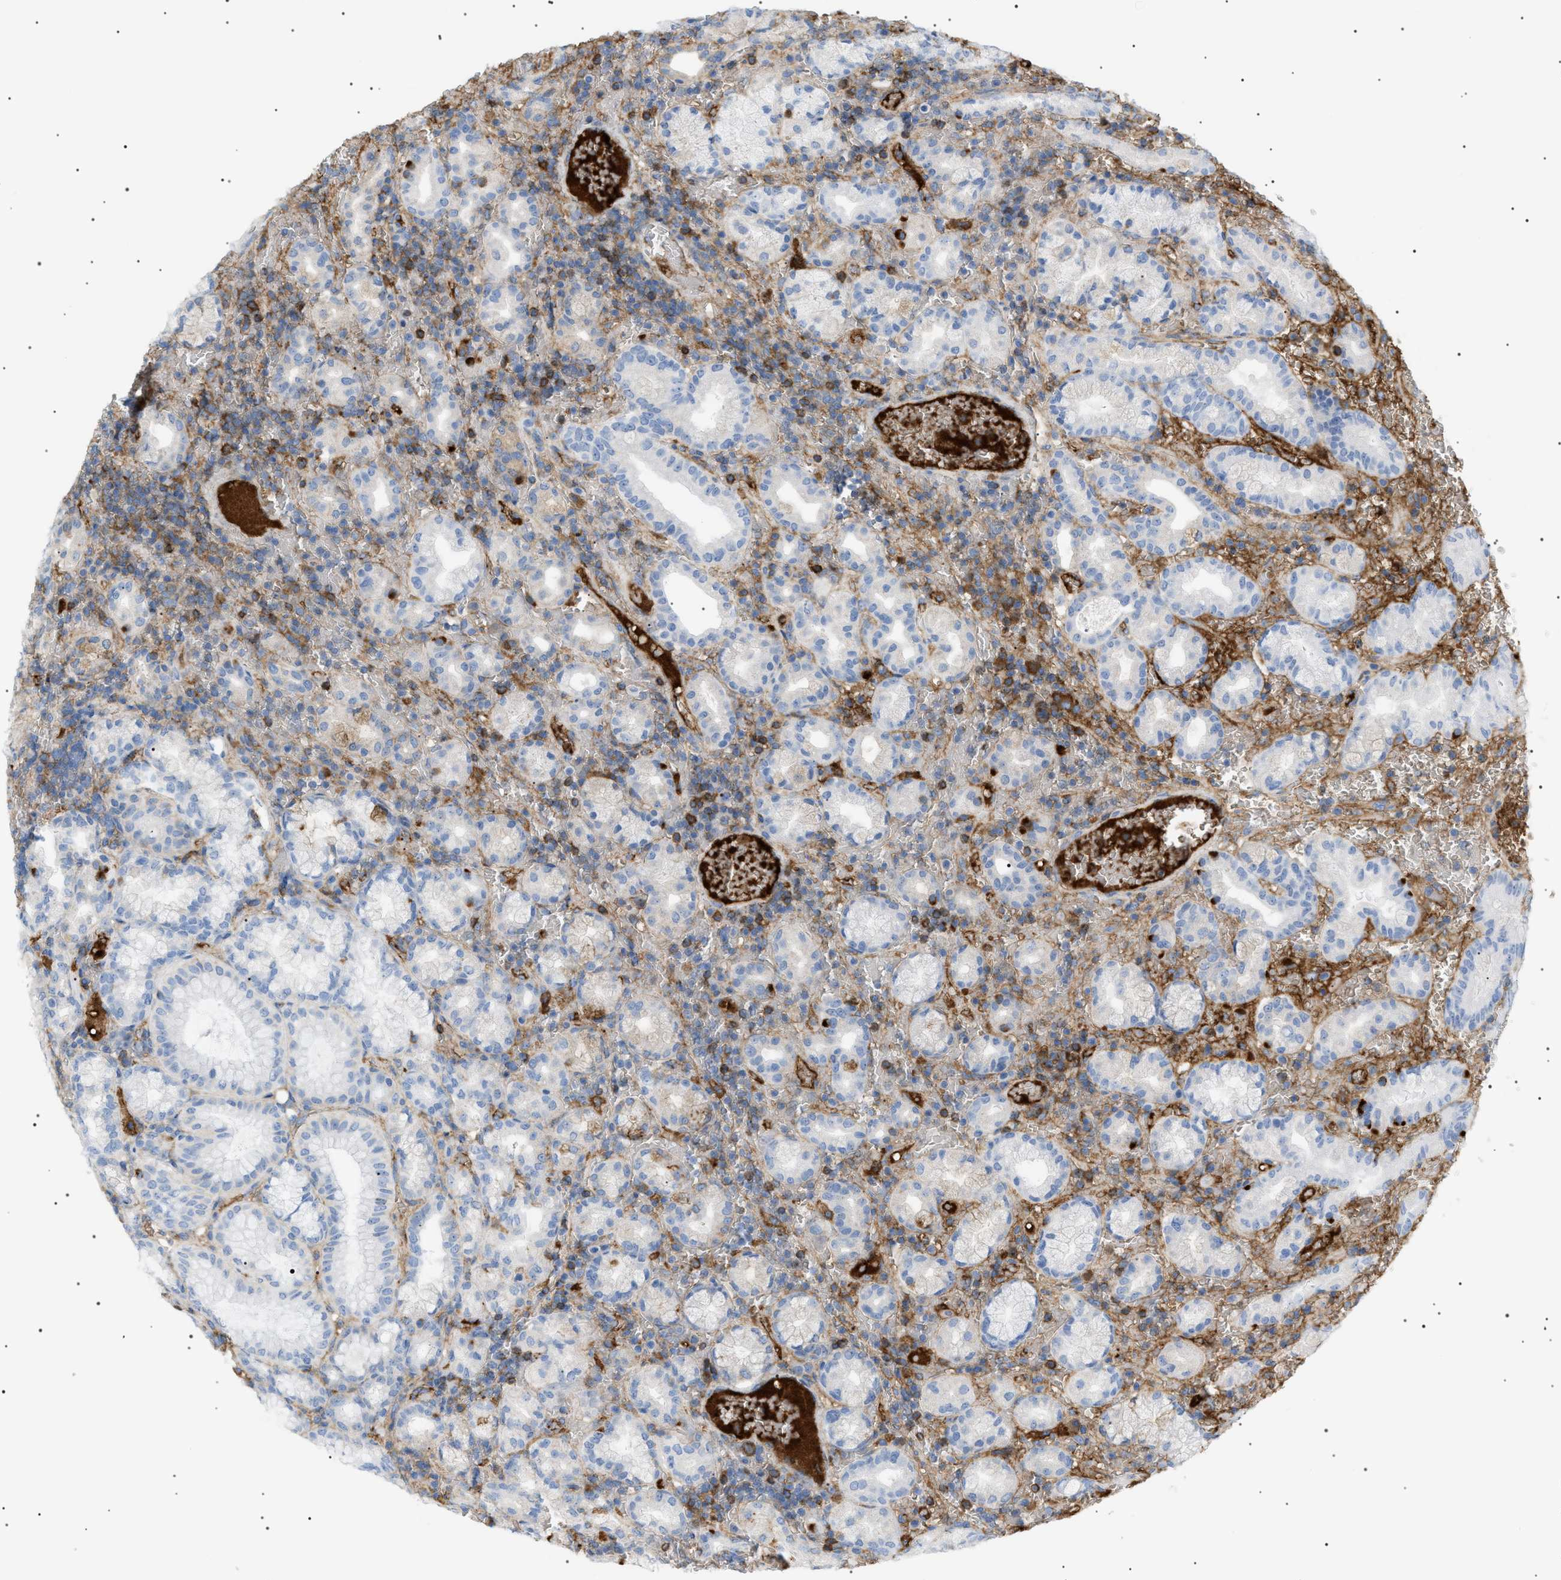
{"staining": {"intensity": "negative", "quantity": "none", "location": "none"}, "tissue": "stomach", "cell_type": "Glandular cells", "image_type": "normal", "snomed": [{"axis": "morphology", "description": "Normal tissue, NOS"}, {"axis": "morphology", "description": "Carcinoid, malignant, NOS"}, {"axis": "topography", "description": "Stomach, upper"}], "caption": "A micrograph of stomach stained for a protein displays no brown staining in glandular cells. (DAB immunohistochemistry visualized using brightfield microscopy, high magnification).", "gene": "LPA", "patient": {"sex": "male", "age": 39}}